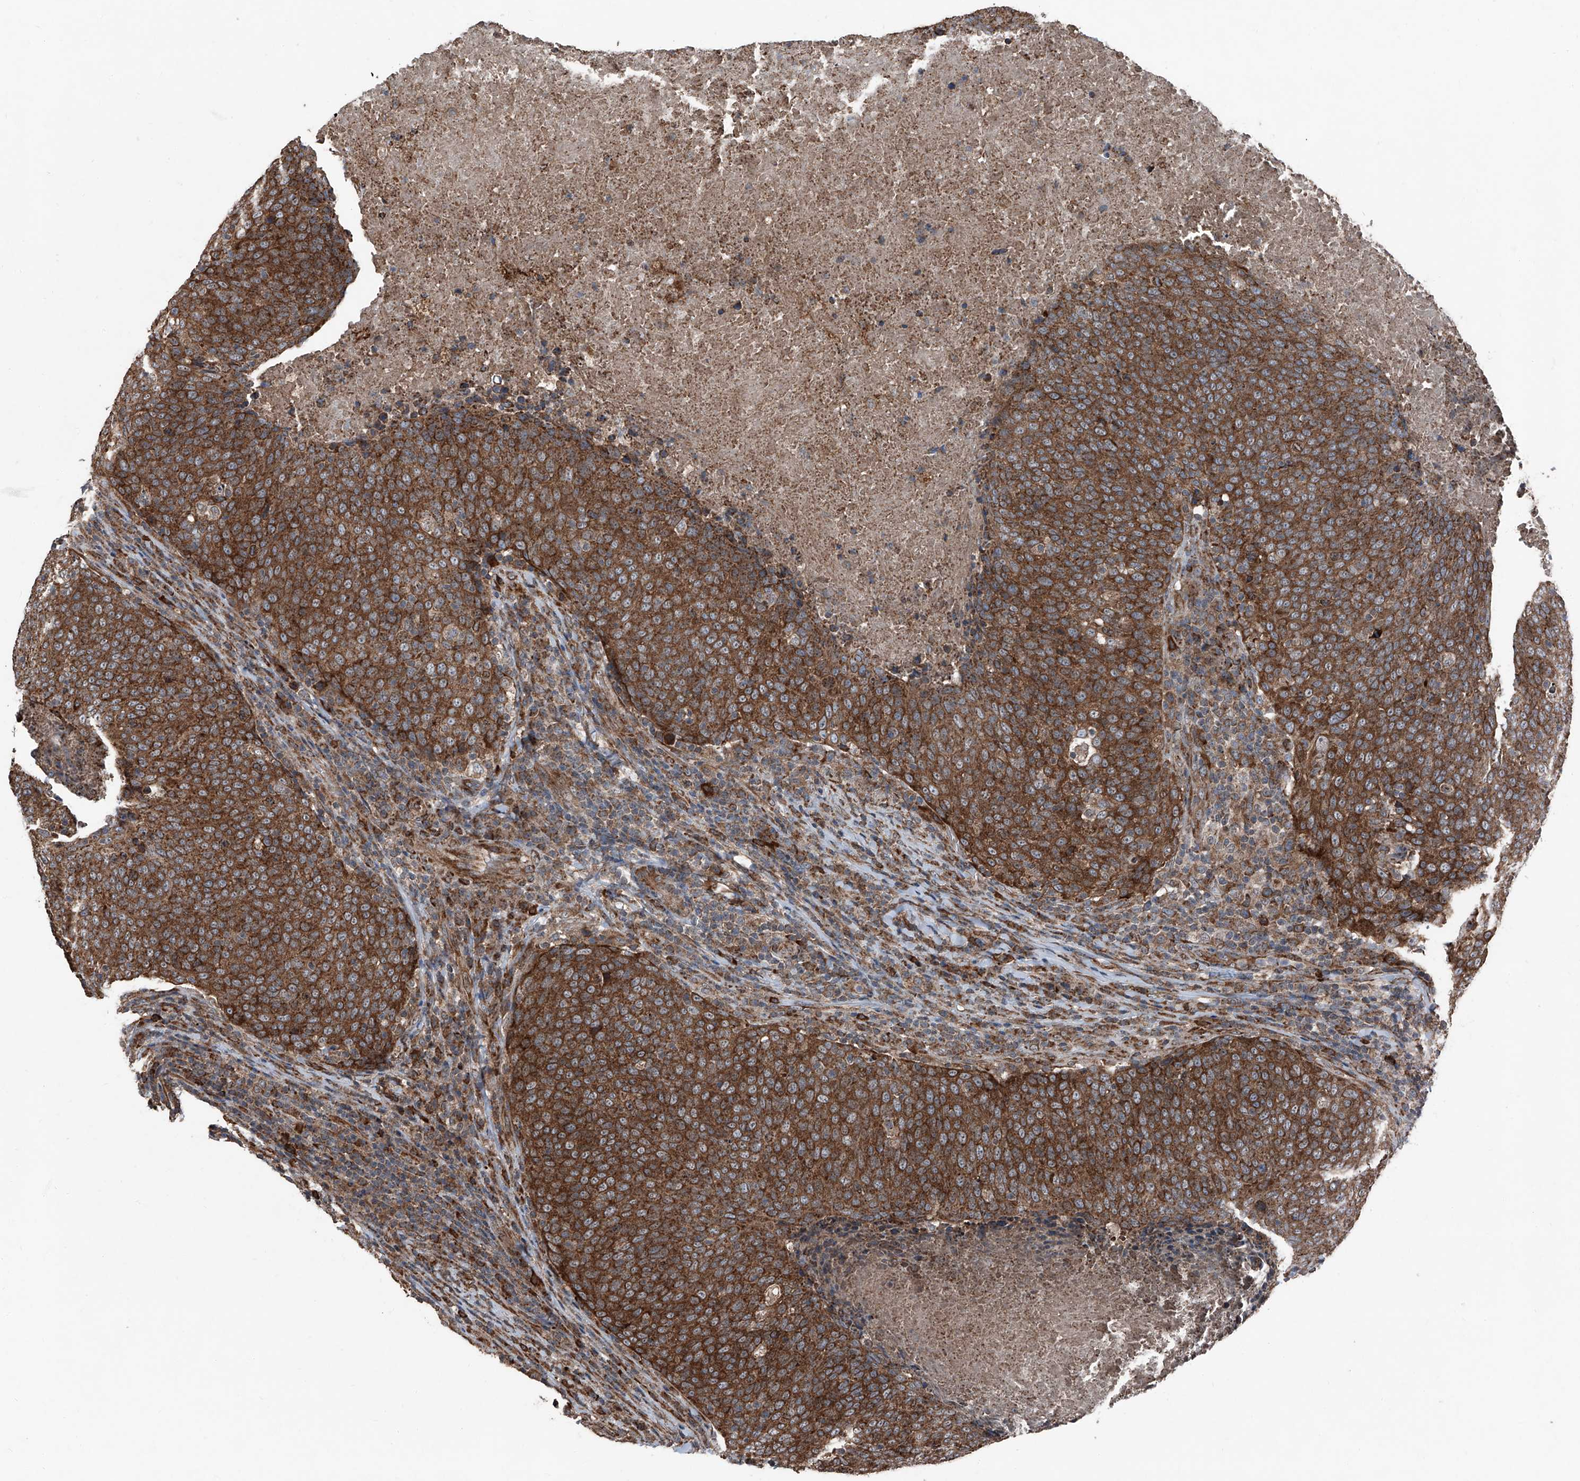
{"staining": {"intensity": "strong", "quantity": ">75%", "location": "cytoplasmic/membranous"}, "tissue": "head and neck cancer", "cell_type": "Tumor cells", "image_type": "cancer", "snomed": [{"axis": "morphology", "description": "Squamous cell carcinoma, NOS"}, {"axis": "morphology", "description": "Squamous cell carcinoma, metastatic, NOS"}, {"axis": "topography", "description": "Lymph node"}, {"axis": "topography", "description": "Head-Neck"}], "caption": "Metastatic squamous cell carcinoma (head and neck) stained with a brown dye displays strong cytoplasmic/membranous positive staining in approximately >75% of tumor cells.", "gene": "LIMK1", "patient": {"sex": "male", "age": 62}}